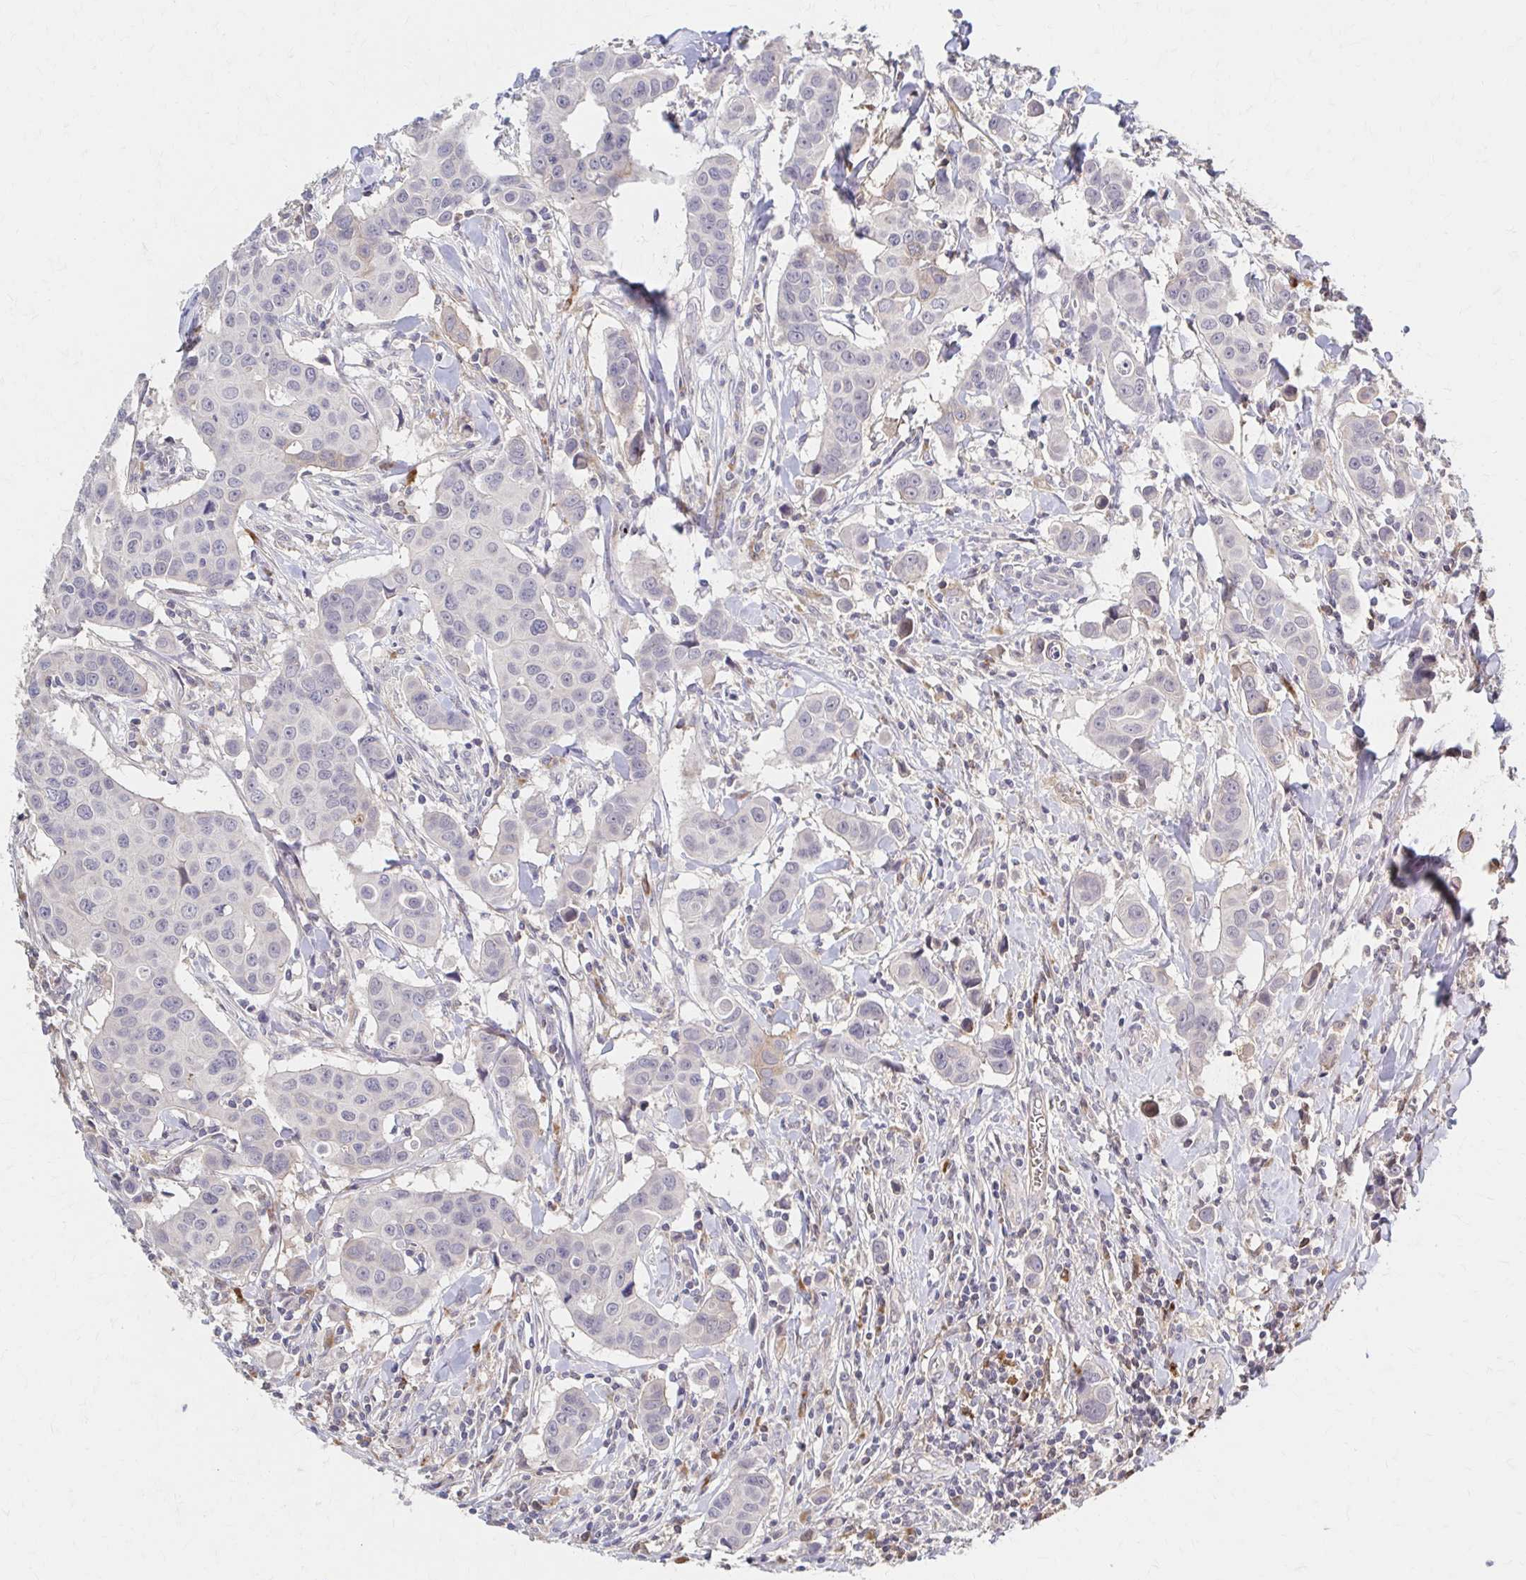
{"staining": {"intensity": "negative", "quantity": "none", "location": "none"}, "tissue": "breast cancer", "cell_type": "Tumor cells", "image_type": "cancer", "snomed": [{"axis": "morphology", "description": "Duct carcinoma"}, {"axis": "topography", "description": "Breast"}], "caption": "The image demonstrates no significant staining in tumor cells of infiltrating ductal carcinoma (breast).", "gene": "HMGCS2", "patient": {"sex": "female", "age": 24}}